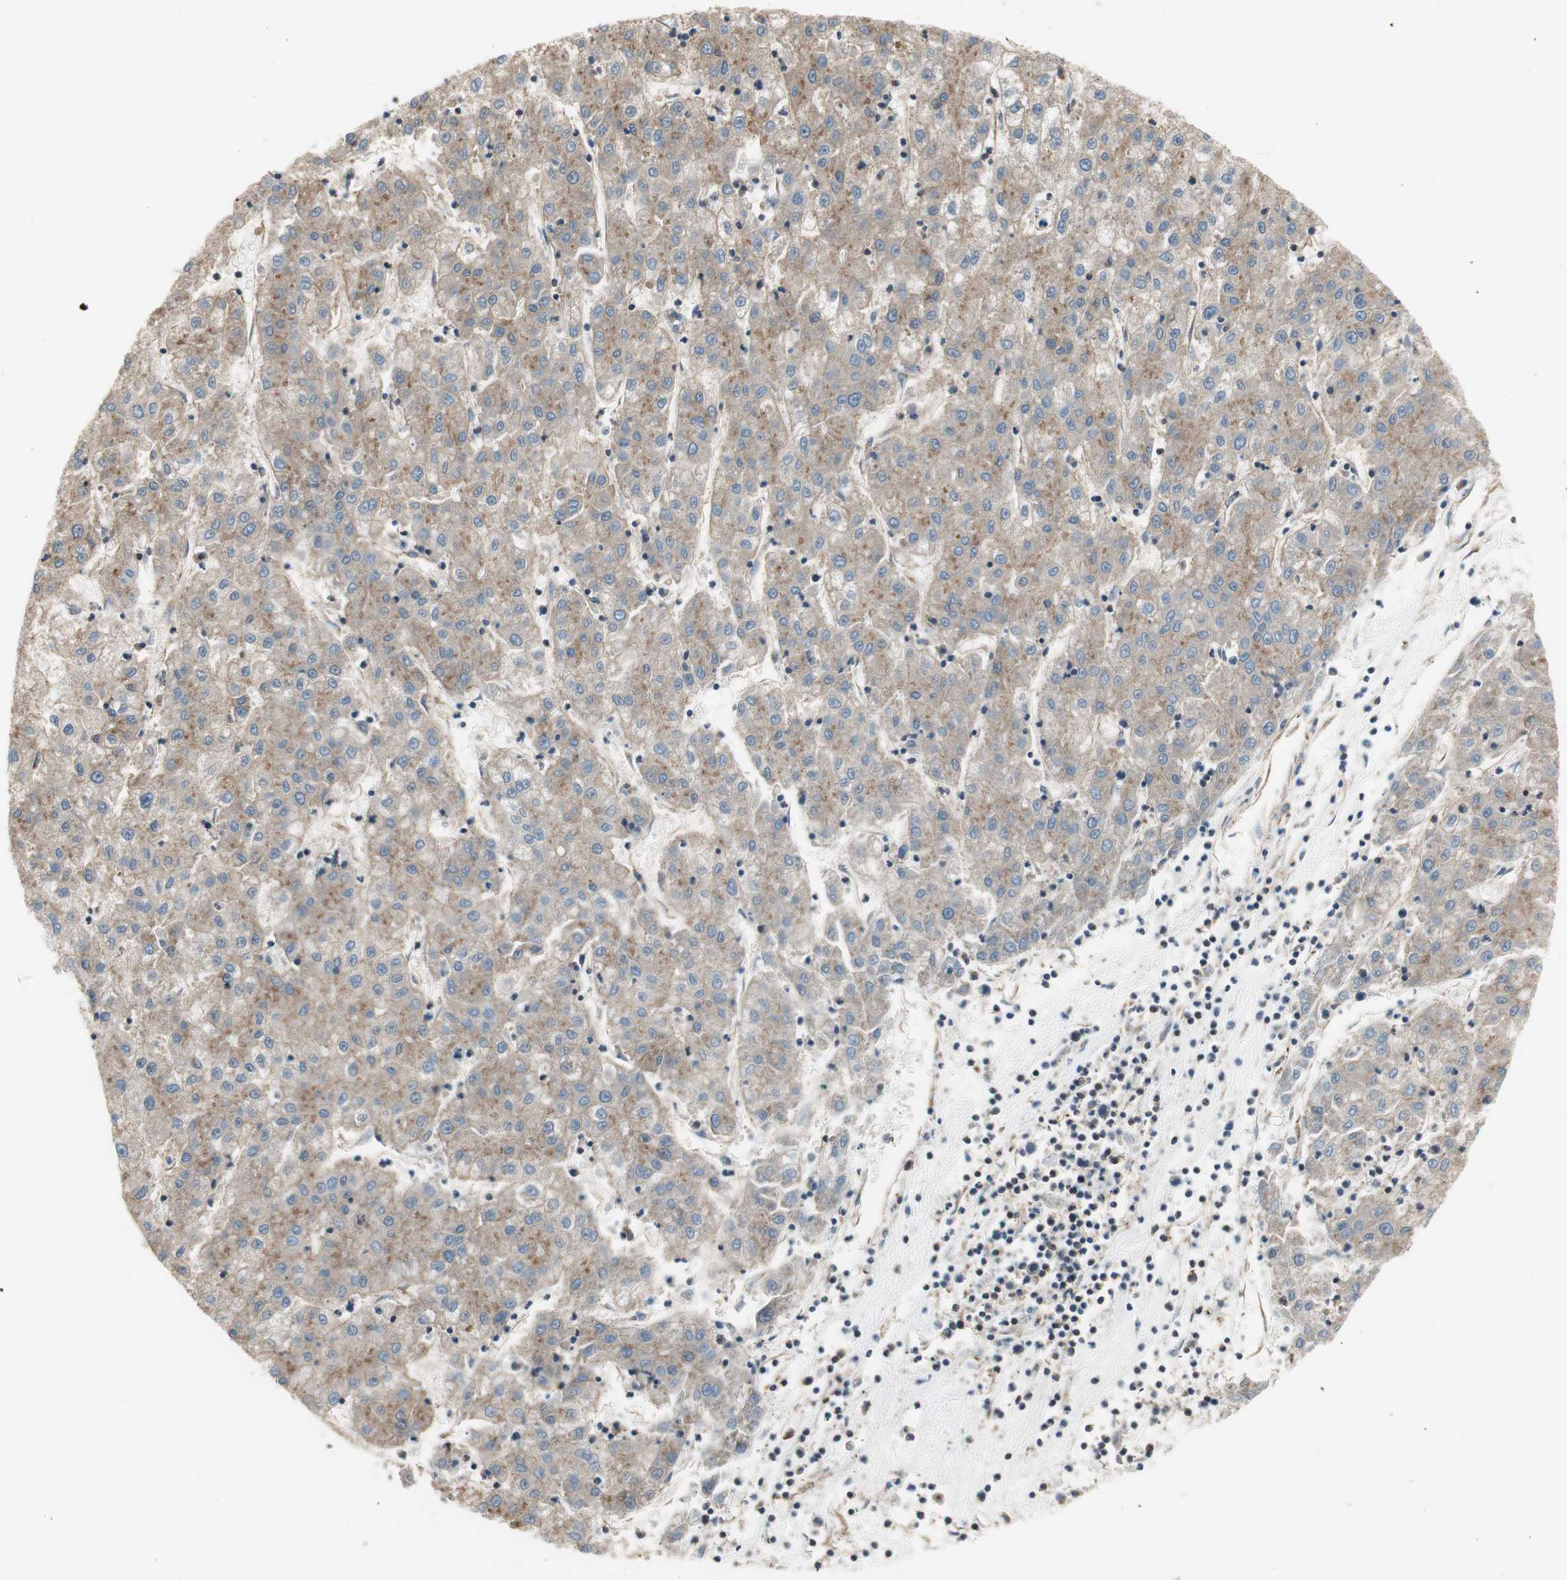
{"staining": {"intensity": "moderate", "quantity": ">75%", "location": "cytoplasmic/membranous"}, "tissue": "liver cancer", "cell_type": "Tumor cells", "image_type": "cancer", "snomed": [{"axis": "morphology", "description": "Carcinoma, Hepatocellular, NOS"}, {"axis": "topography", "description": "Liver"}], "caption": "A high-resolution micrograph shows immunohistochemistry (IHC) staining of liver hepatocellular carcinoma, which demonstrates moderate cytoplasmic/membranous expression in approximately >75% of tumor cells. The protein is shown in brown color, while the nuclei are stained blue.", "gene": "H6PD", "patient": {"sex": "male", "age": 72}}